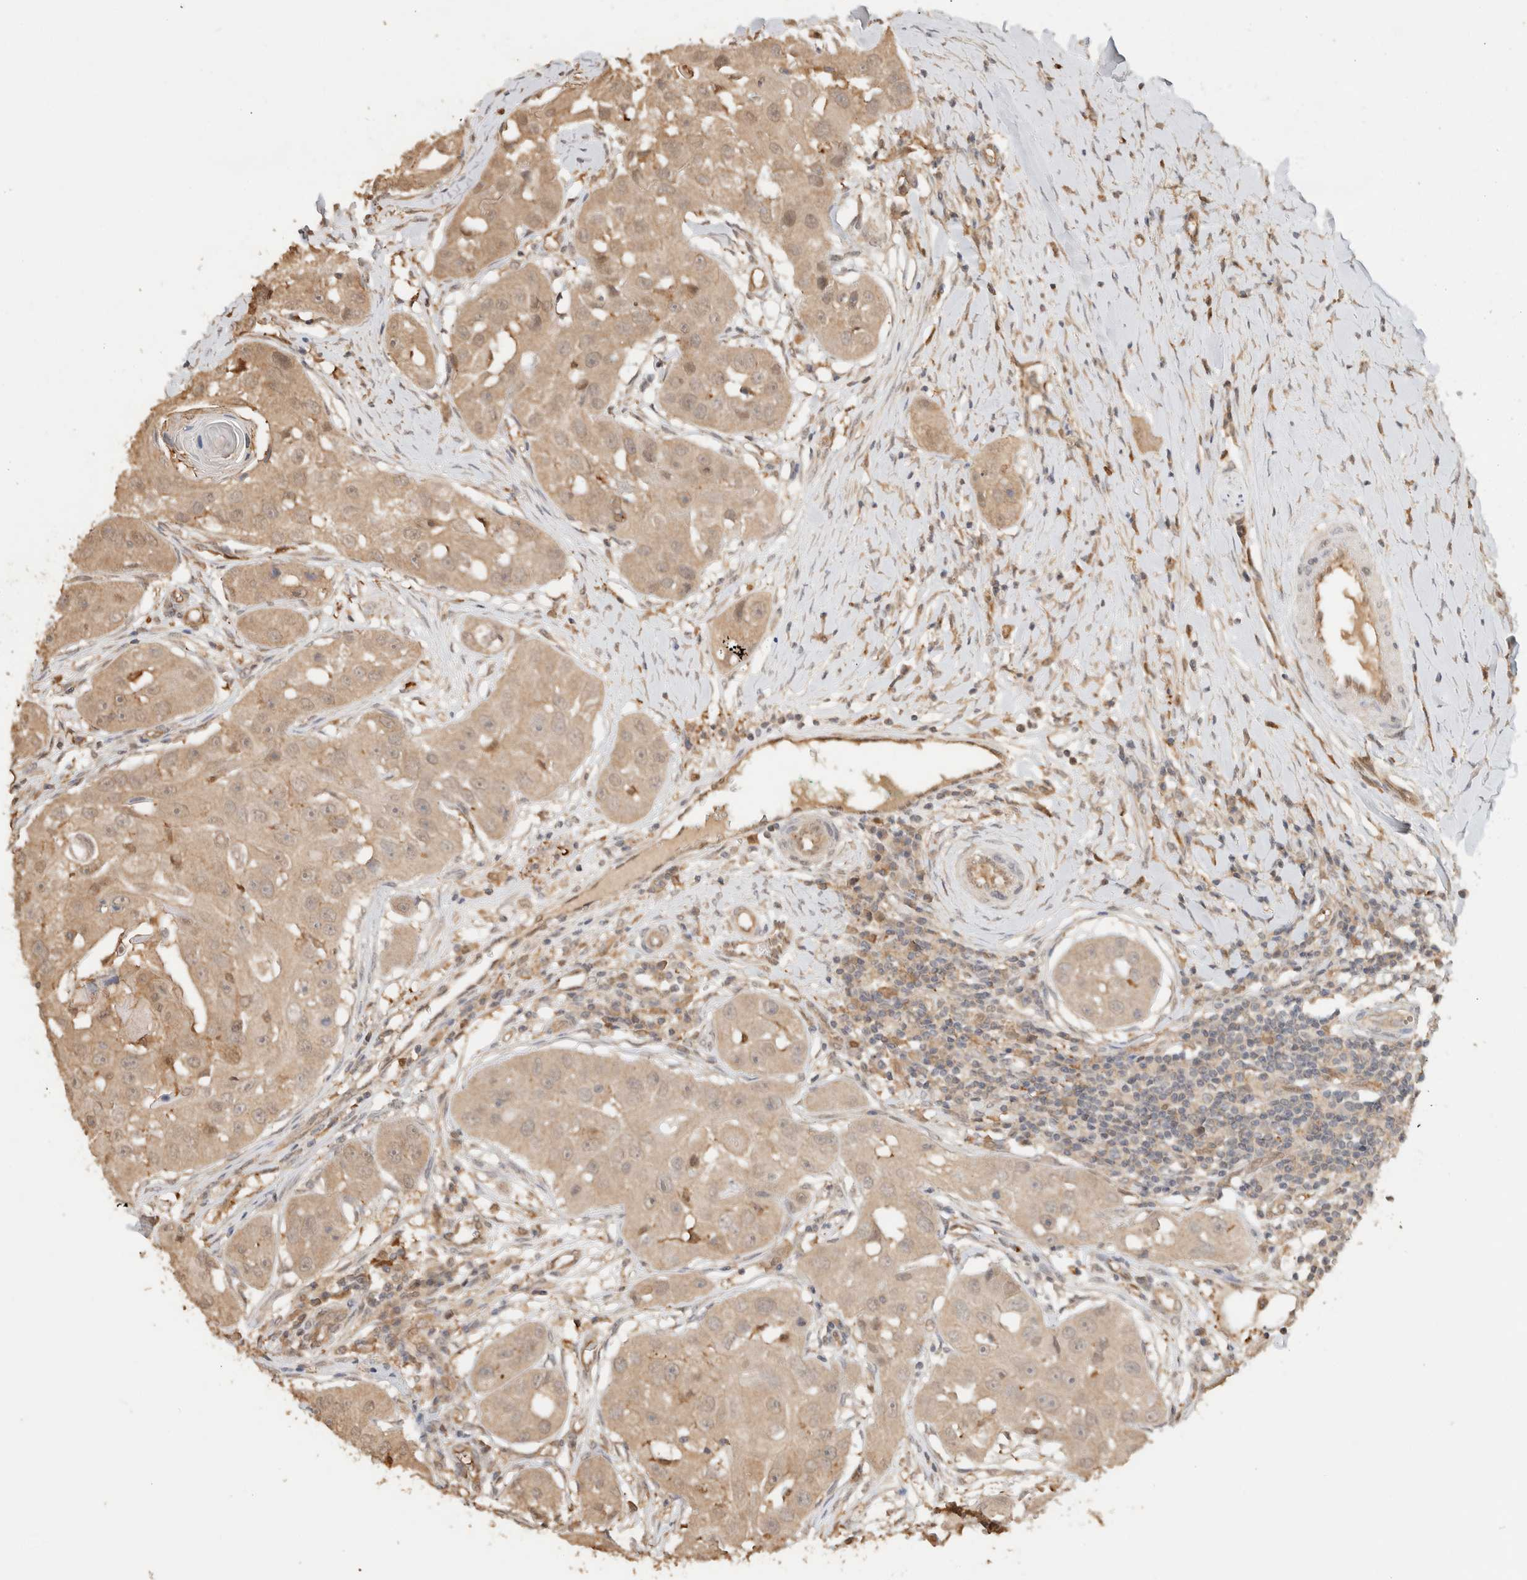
{"staining": {"intensity": "weak", "quantity": ">75%", "location": "cytoplasmic/membranous,nuclear"}, "tissue": "head and neck cancer", "cell_type": "Tumor cells", "image_type": "cancer", "snomed": [{"axis": "morphology", "description": "Normal tissue, NOS"}, {"axis": "morphology", "description": "Squamous cell carcinoma, NOS"}, {"axis": "topography", "description": "Skeletal muscle"}, {"axis": "topography", "description": "Head-Neck"}], "caption": "A brown stain highlights weak cytoplasmic/membranous and nuclear positivity of a protein in human head and neck cancer (squamous cell carcinoma) tumor cells.", "gene": "YWHAH", "patient": {"sex": "male", "age": 51}}